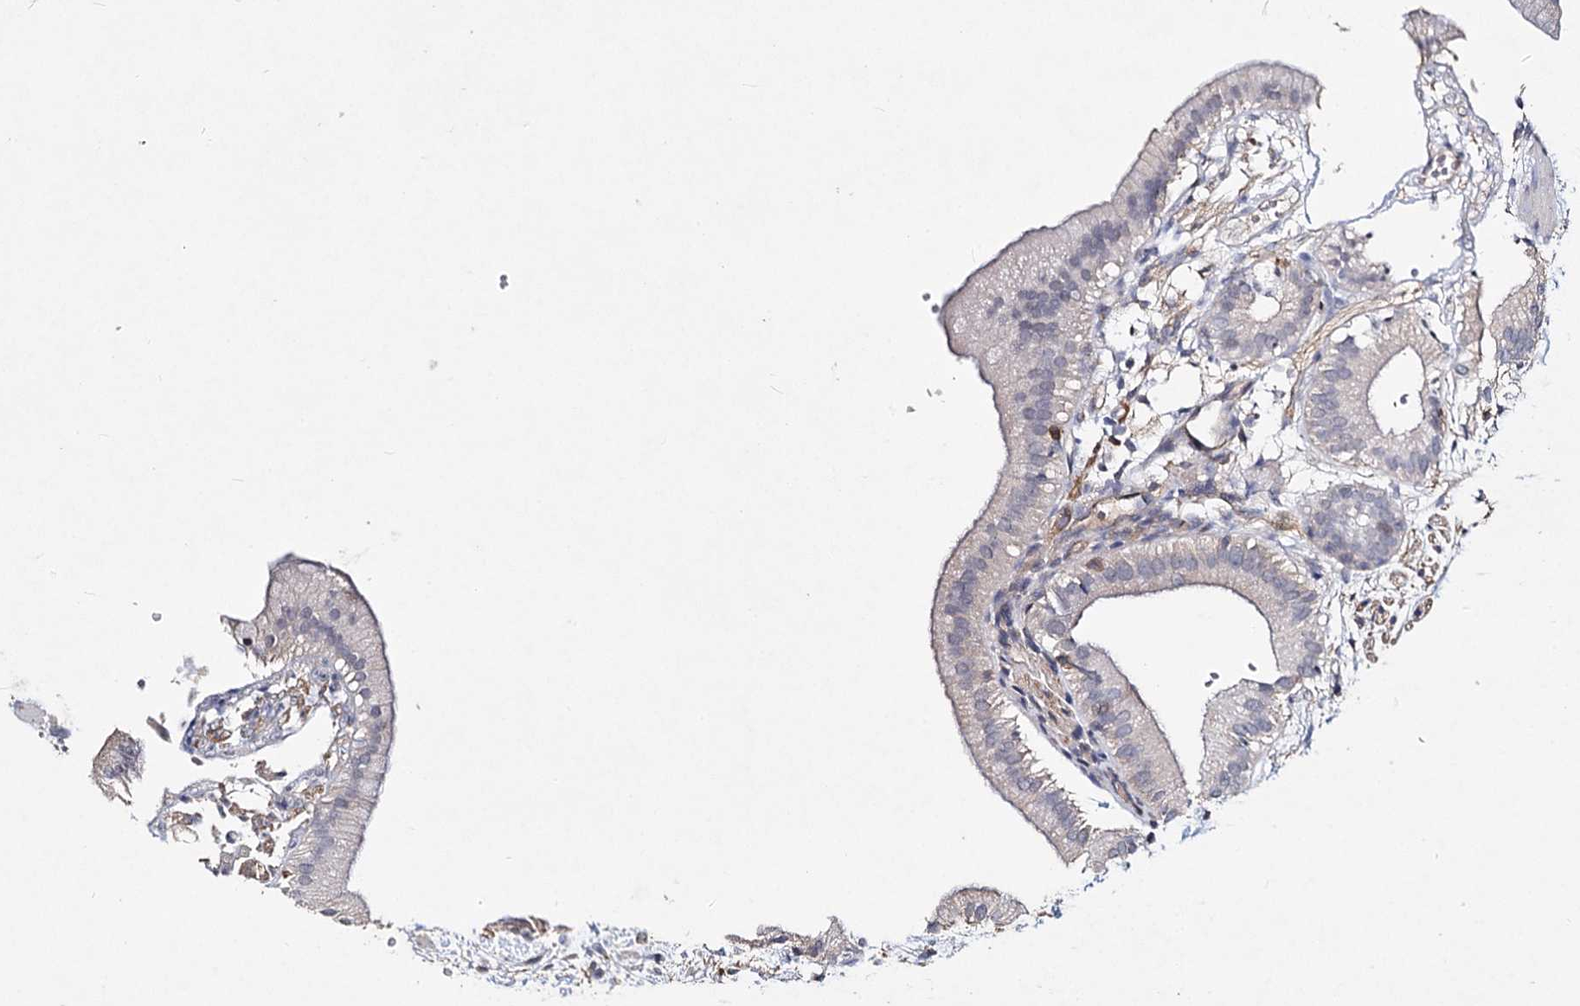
{"staining": {"intensity": "weak", "quantity": "<25%", "location": "cytoplasmic/membranous"}, "tissue": "gallbladder", "cell_type": "Glandular cells", "image_type": "normal", "snomed": [{"axis": "morphology", "description": "Normal tissue, NOS"}, {"axis": "topography", "description": "Gallbladder"}], "caption": "High power microscopy micrograph of an immunohistochemistry (IHC) histopathology image of normal gallbladder, revealing no significant expression in glandular cells. The staining was performed using DAB to visualize the protein expression in brown, while the nuclei were stained in blue with hematoxylin (Magnification: 20x).", "gene": "TMEM218", "patient": {"sex": "male", "age": 55}}